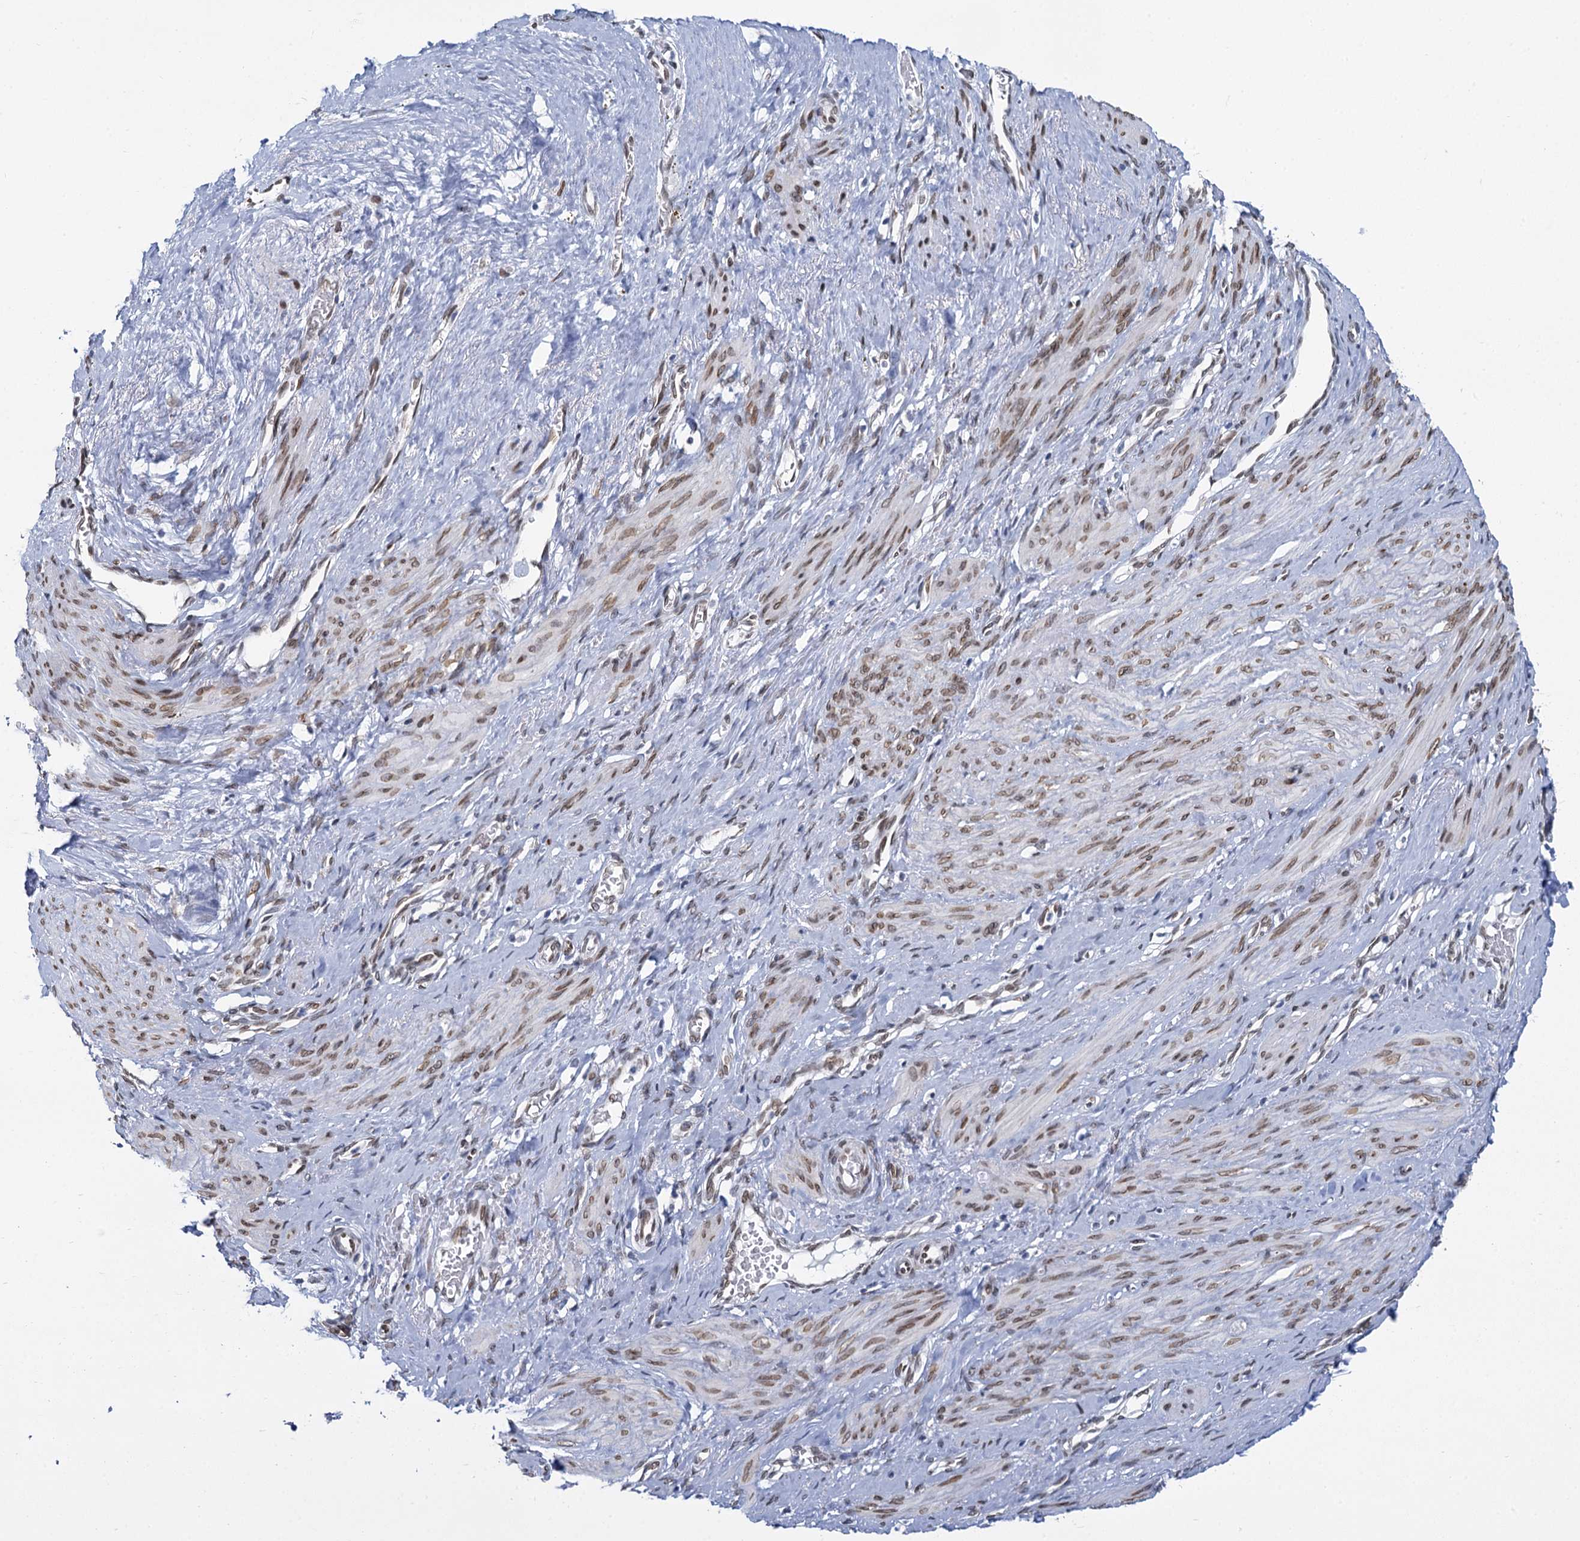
{"staining": {"intensity": "moderate", "quantity": ">75%", "location": "nuclear"}, "tissue": "smooth muscle", "cell_type": "Smooth muscle cells", "image_type": "normal", "snomed": [{"axis": "morphology", "description": "Normal tissue, NOS"}, {"axis": "topography", "description": "Endometrium"}], "caption": "This micrograph shows immunohistochemistry (IHC) staining of normal human smooth muscle, with medium moderate nuclear staining in approximately >75% of smooth muscle cells.", "gene": "PRSS35", "patient": {"sex": "female", "age": 33}}